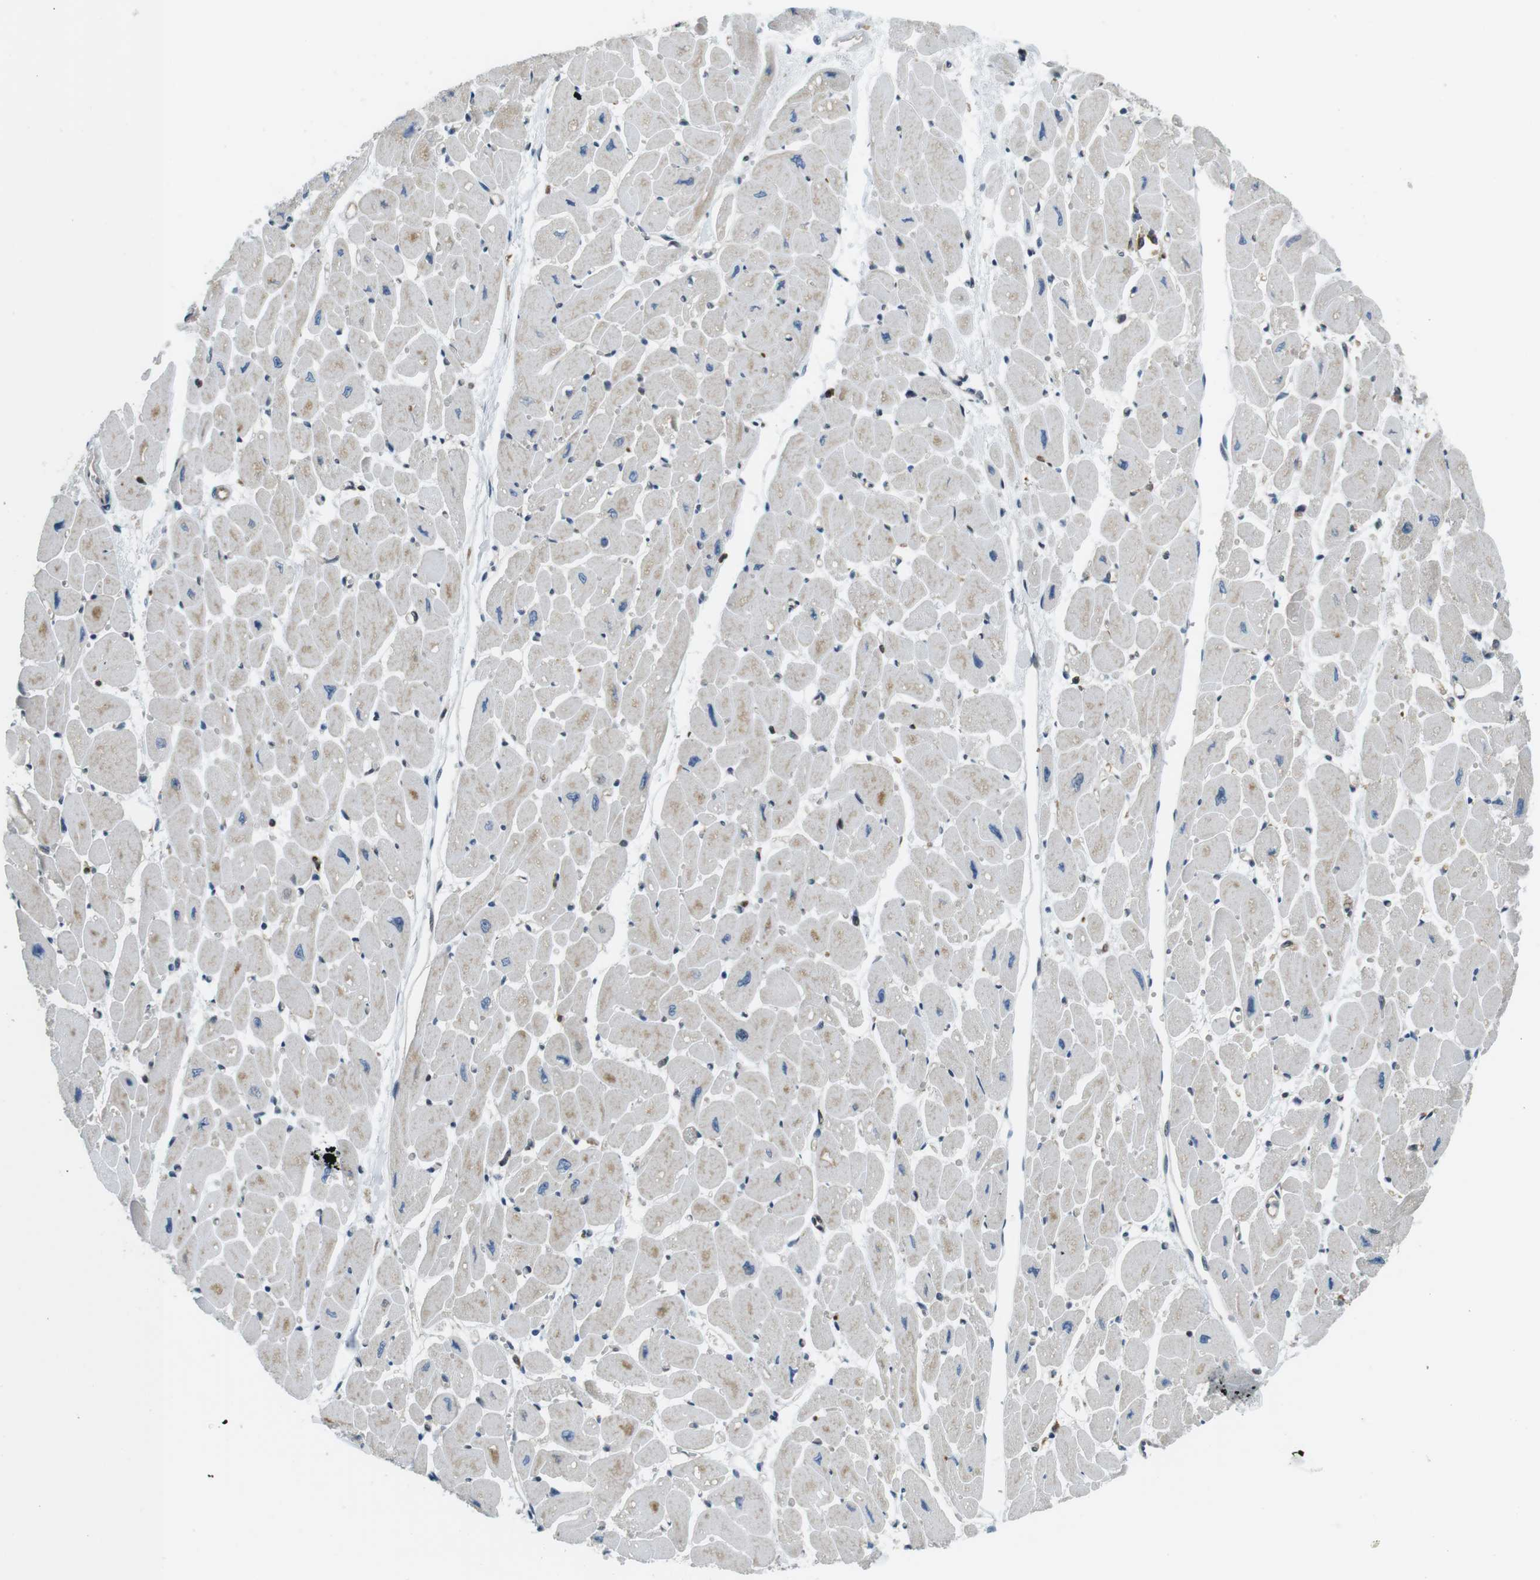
{"staining": {"intensity": "negative", "quantity": "none", "location": "none"}, "tissue": "heart muscle", "cell_type": "Cardiomyocytes", "image_type": "normal", "snomed": [{"axis": "morphology", "description": "Normal tissue, NOS"}, {"axis": "topography", "description": "Heart"}], "caption": "This is a micrograph of immunohistochemistry (IHC) staining of normal heart muscle, which shows no expression in cardiomyocytes.", "gene": "STK10", "patient": {"sex": "female", "age": 54}}